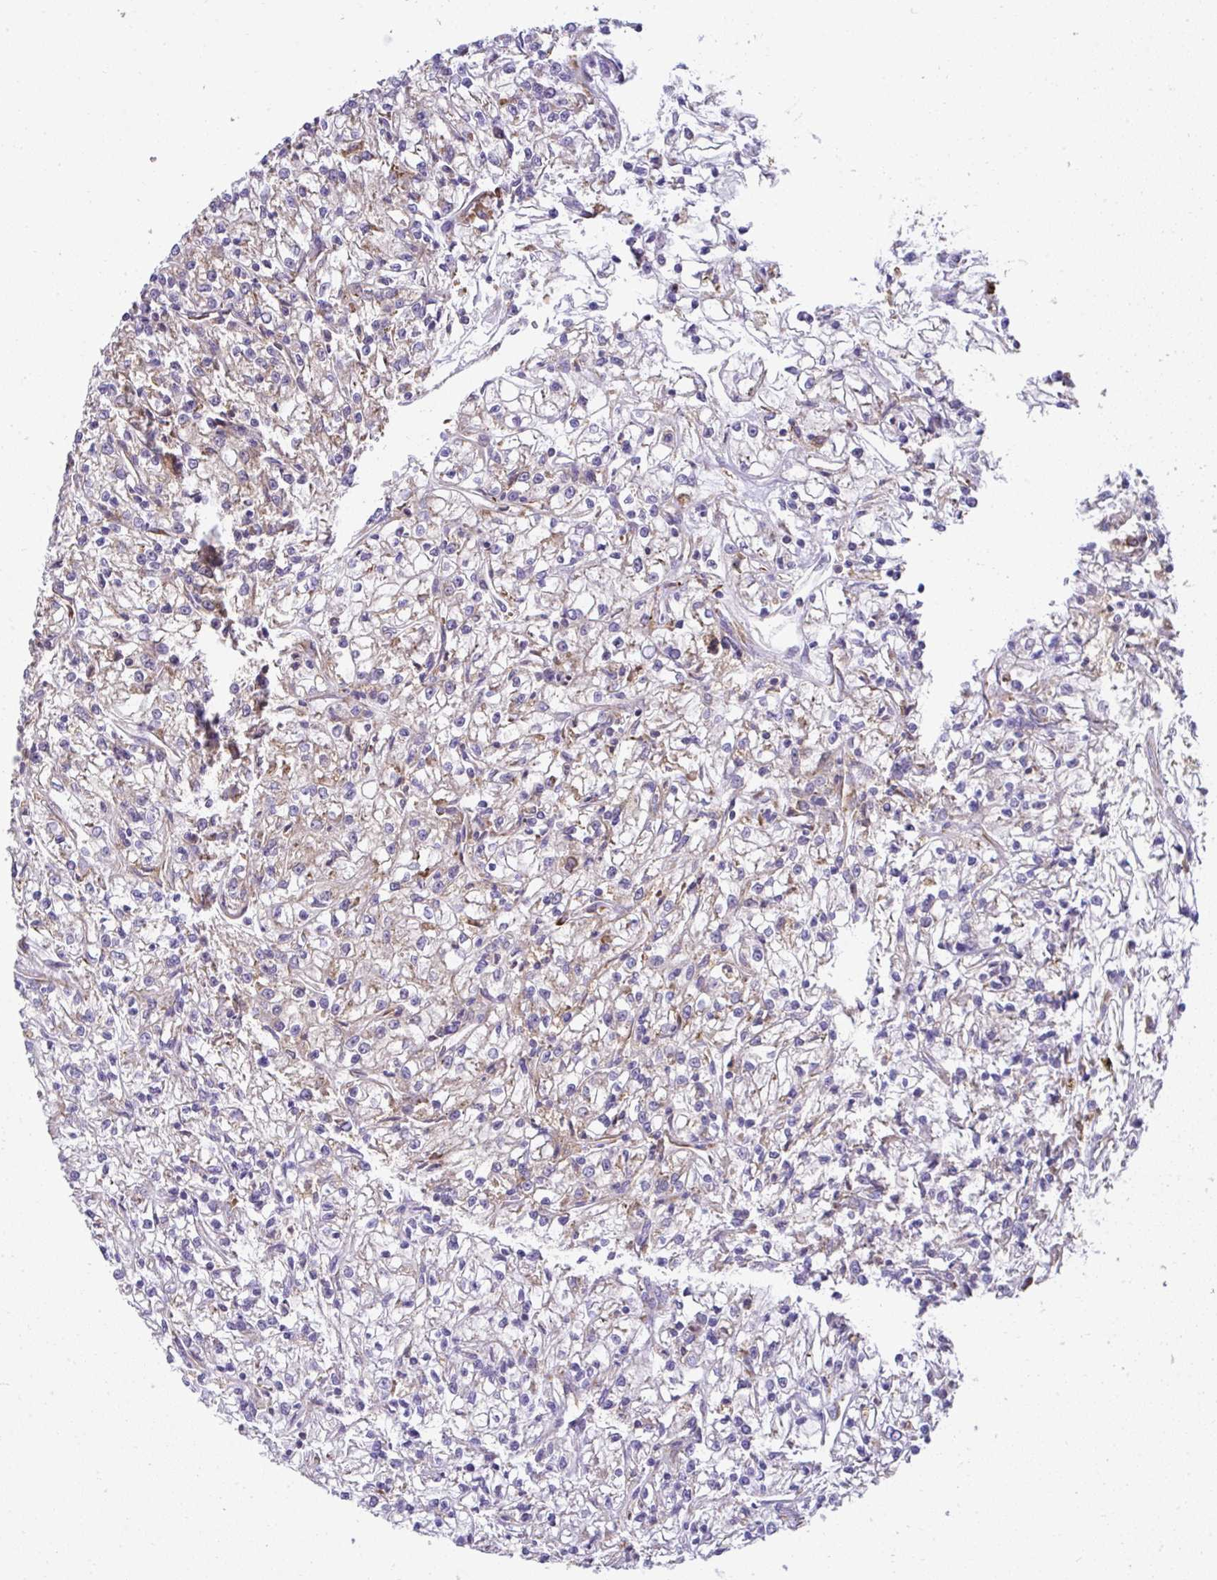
{"staining": {"intensity": "weak", "quantity": "25%-75%", "location": "cytoplasmic/membranous"}, "tissue": "renal cancer", "cell_type": "Tumor cells", "image_type": "cancer", "snomed": [{"axis": "morphology", "description": "Adenocarcinoma, NOS"}, {"axis": "topography", "description": "Kidney"}], "caption": "The histopathology image exhibits a brown stain indicating the presence of a protein in the cytoplasmic/membranous of tumor cells in adenocarcinoma (renal).", "gene": "RPS7", "patient": {"sex": "female", "age": 59}}